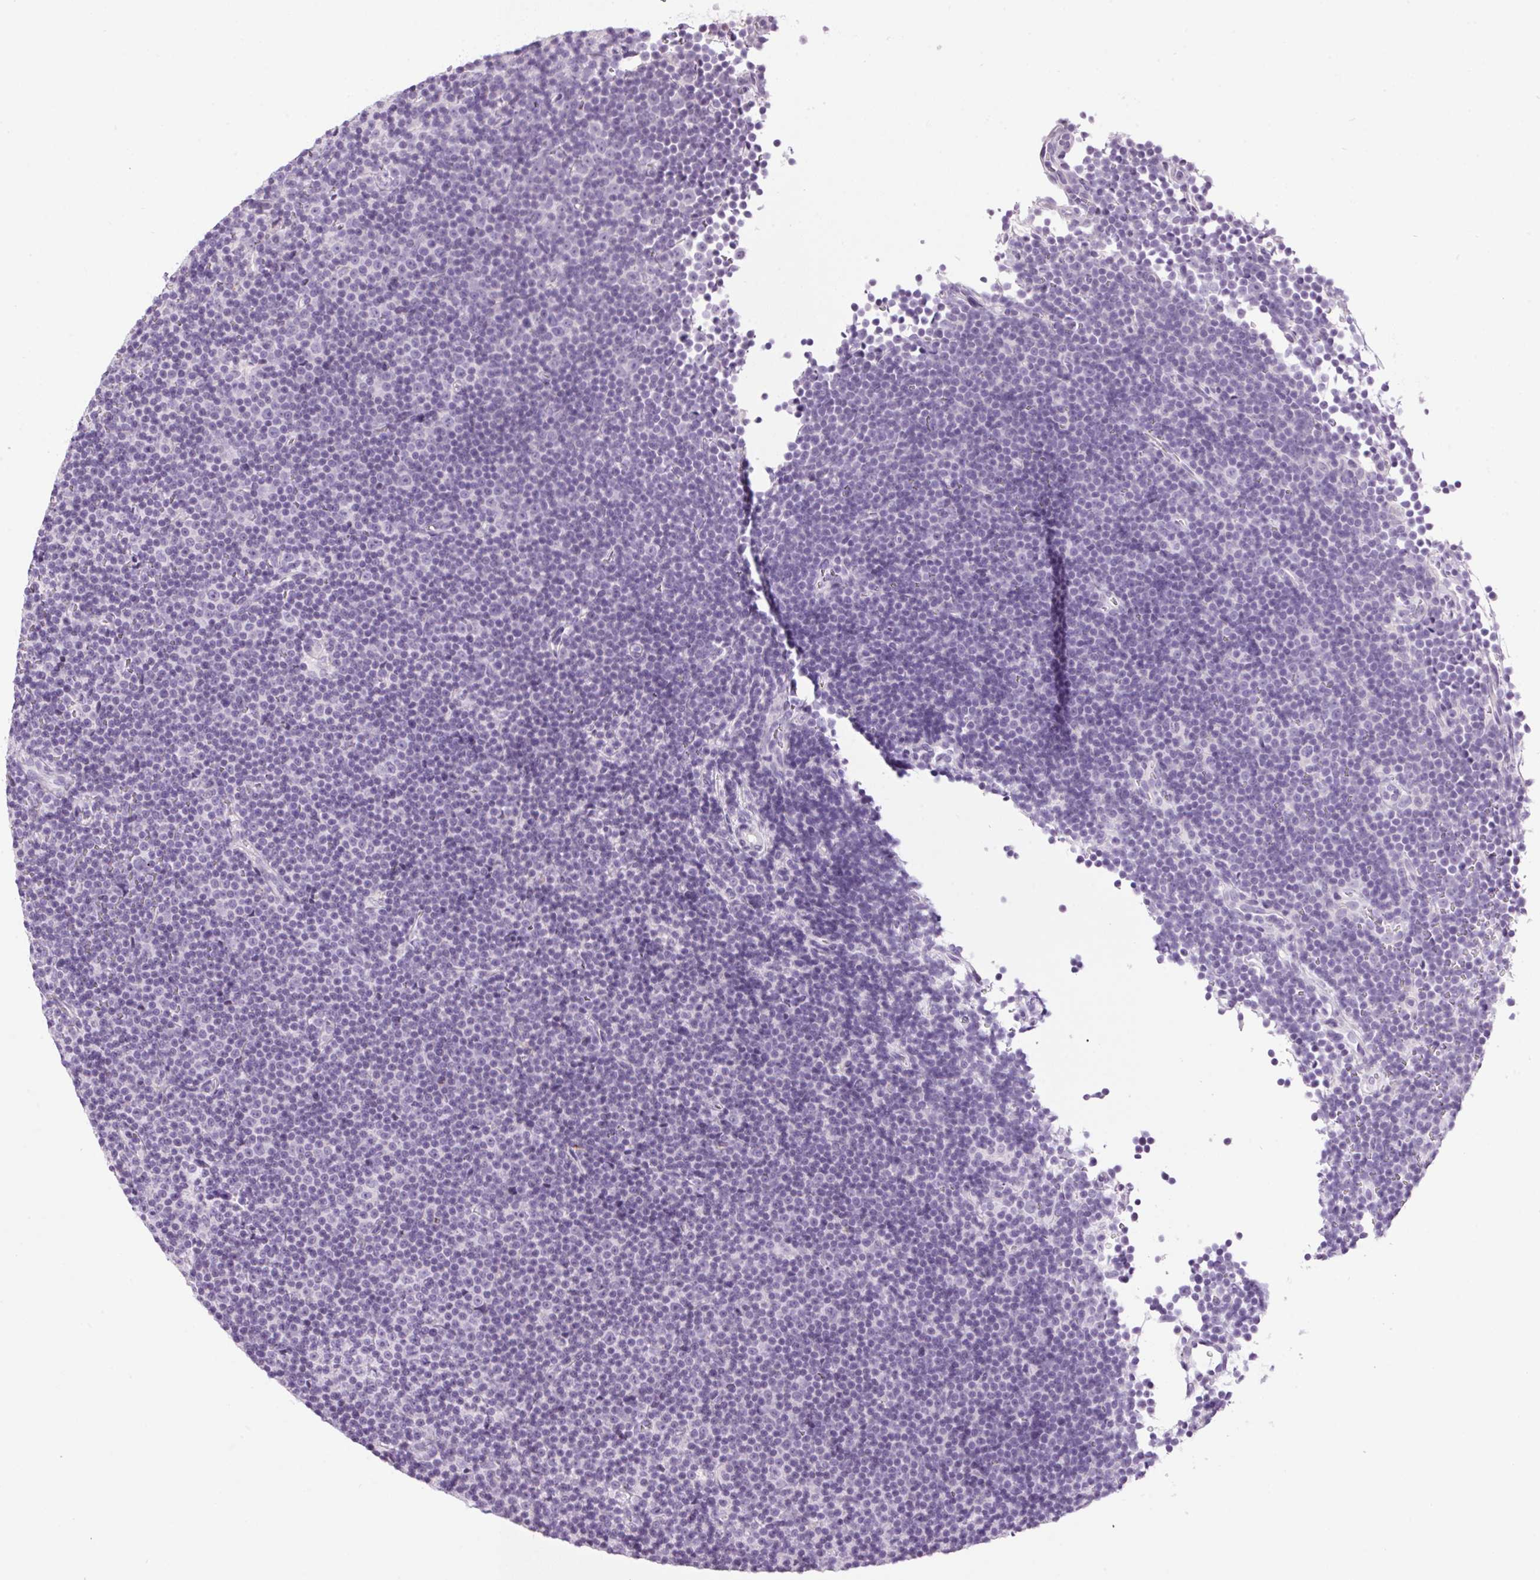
{"staining": {"intensity": "negative", "quantity": "none", "location": "none"}, "tissue": "lymphoma", "cell_type": "Tumor cells", "image_type": "cancer", "snomed": [{"axis": "morphology", "description": "Malignant lymphoma, non-Hodgkin's type, Low grade"}, {"axis": "topography", "description": "Lymph node"}], "caption": "IHC image of human lymphoma stained for a protein (brown), which shows no positivity in tumor cells.", "gene": "TMEM88B", "patient": {"sex": "female", "age": 67}}